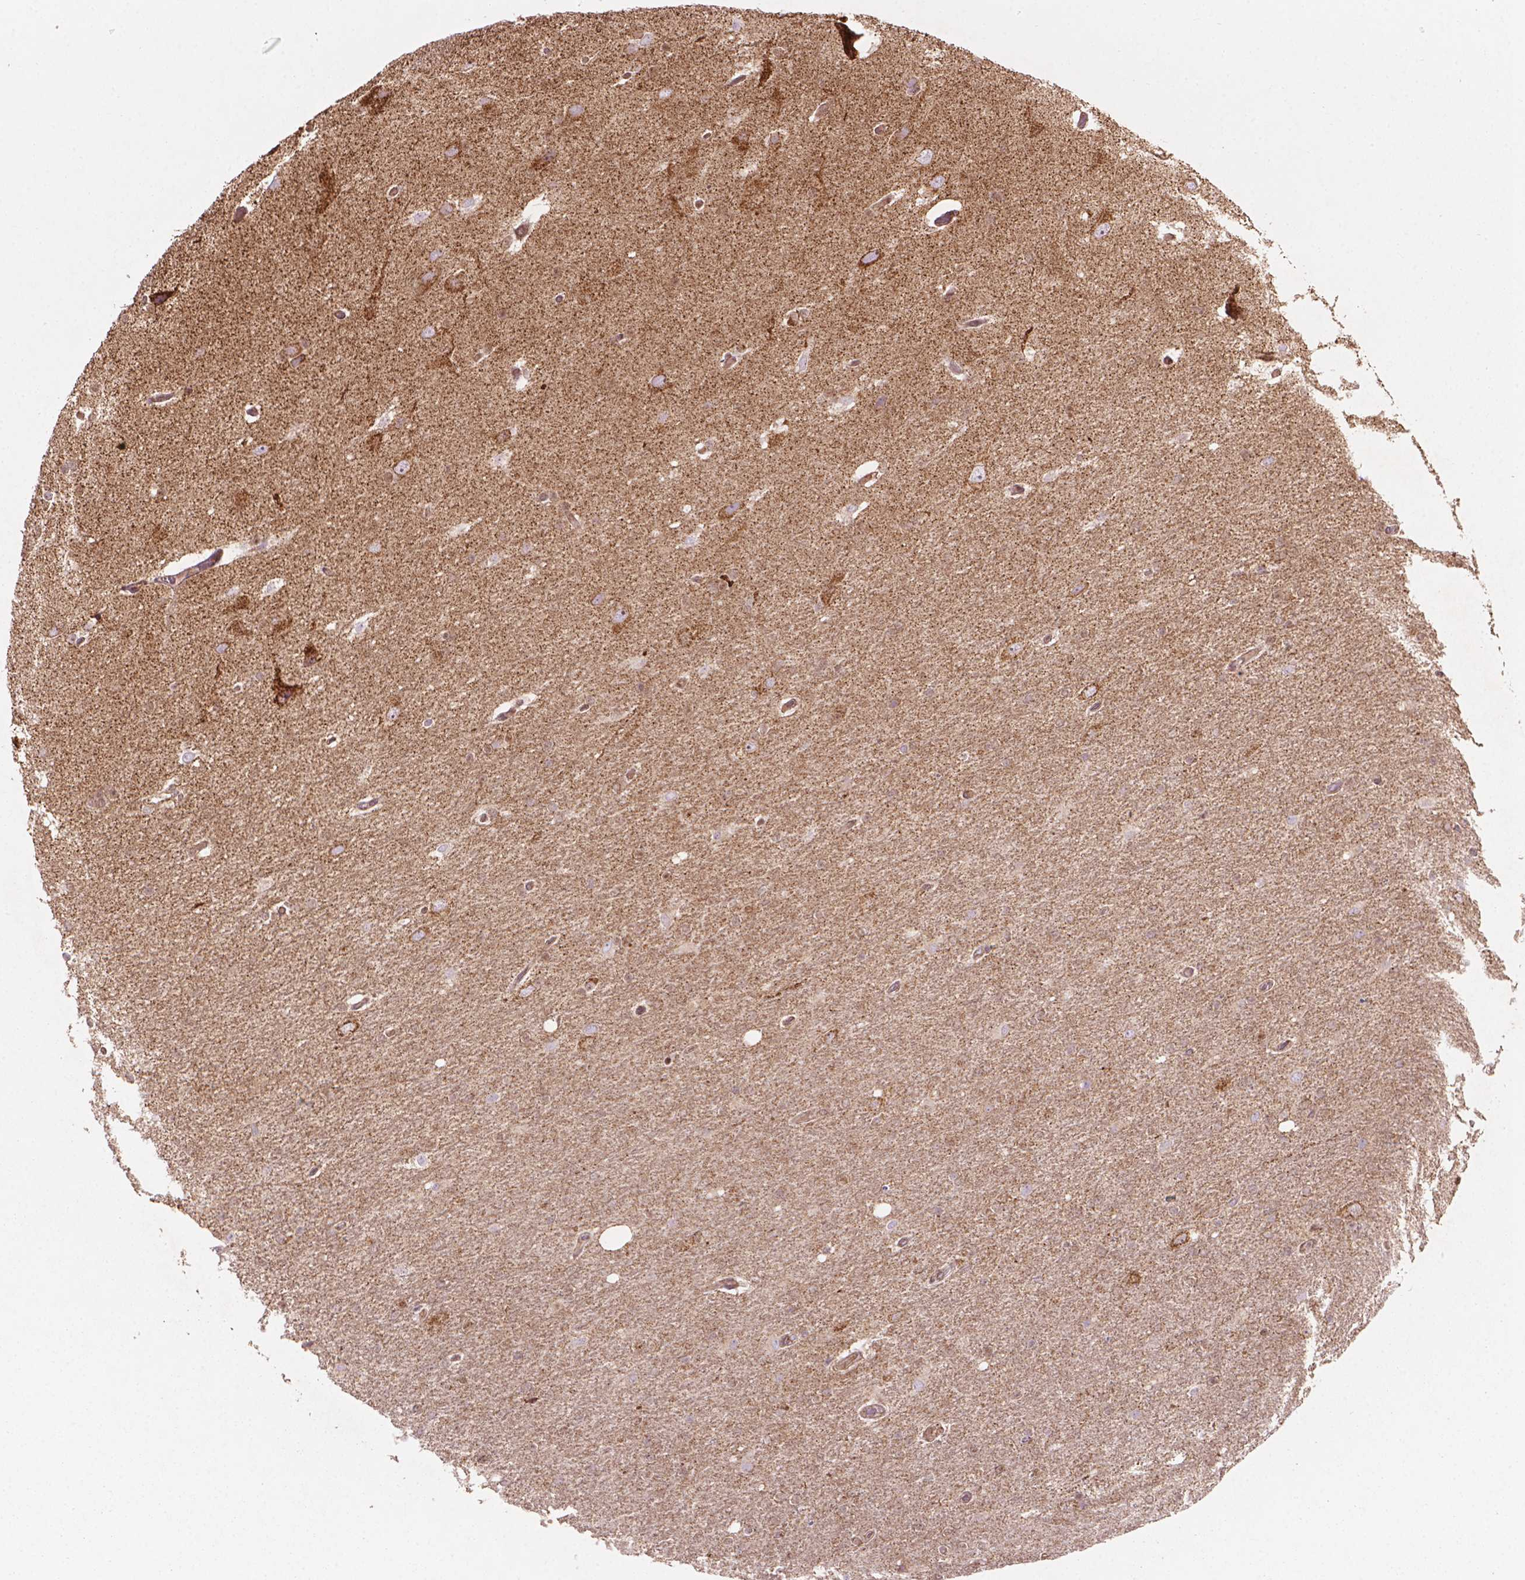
{"staining": {"intensity": "negative", "quantity": "none", "location": "none"}, "tissue": "glioma", "cell_type": "Tumor cells", "image_type": "cancer", "snomed": [{"axis": "morphology", "description": "Glioma, malignant, High grade"}, {"axis": "topography", "description": "Cerebral cortex"}], "caption": "Immunohistochemistry (IHC) histopathology image of neoplastic tissue: glioma stained with DAB shows no significant protein expression in tumor cells.", "gene": "VARS2", "patient": {"sex": "male", "age": 70}}